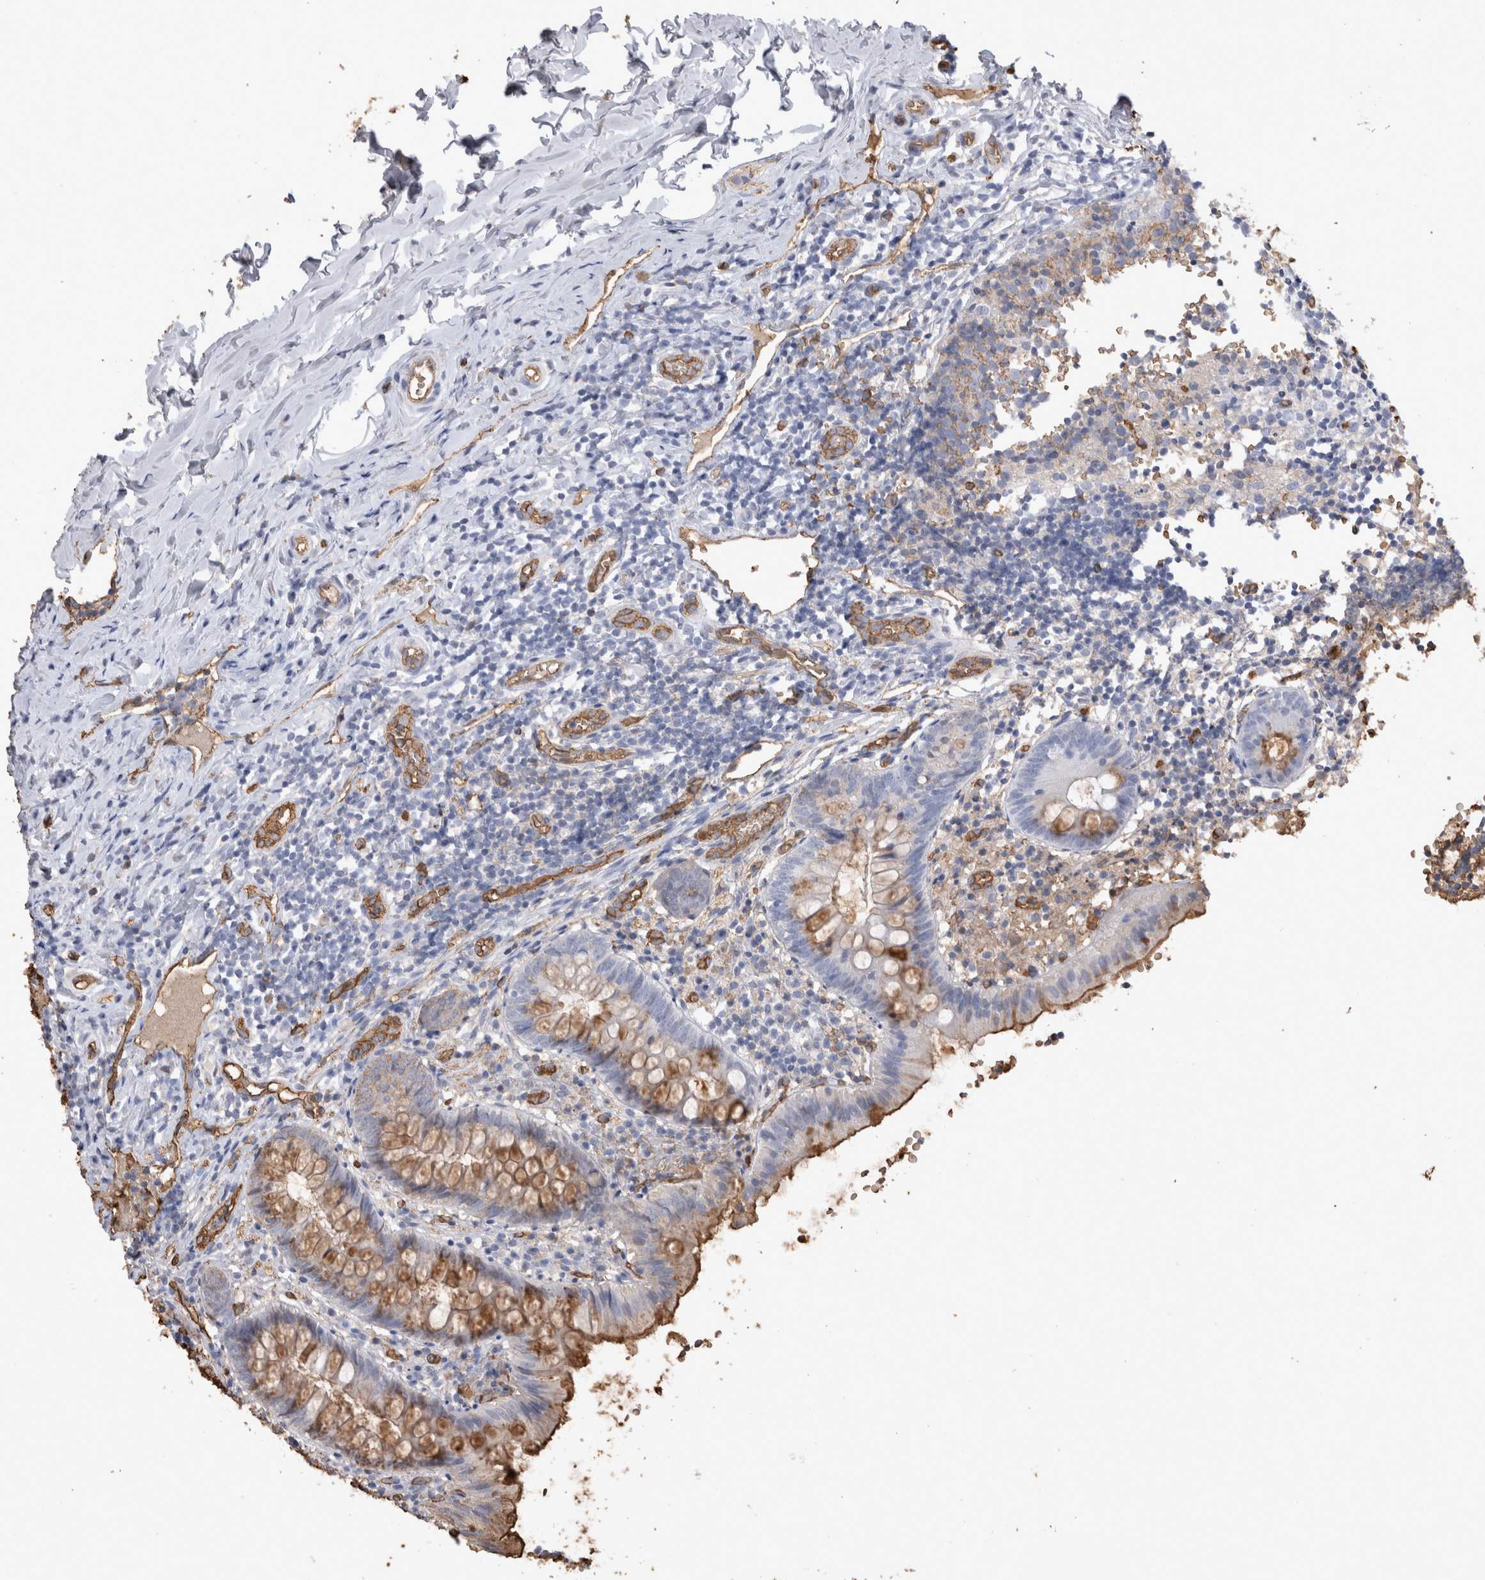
{"staining": {"intensity": "moderate", "quantity": "<25%", "location": "cytoplasmic/membranous"}, "tissue": "appendix", "cell_type": "Glandular cells", "image_type": "normal", "snomed": [{"axis": "morphology", "description": "Normal tissue, NOS"}, {"axis": "topography", "description": "Appendix"}], "caption": "Immunohistochemistry photomicrograph of unremarkable human appendix stained for a protein (brown), which demonstrates low levels of moderate cytoplasmic/membranous expression in approximately <25% of glandular cells.", "gene": "IL17RC", "patient": {"sex": "male", "age": 8}}